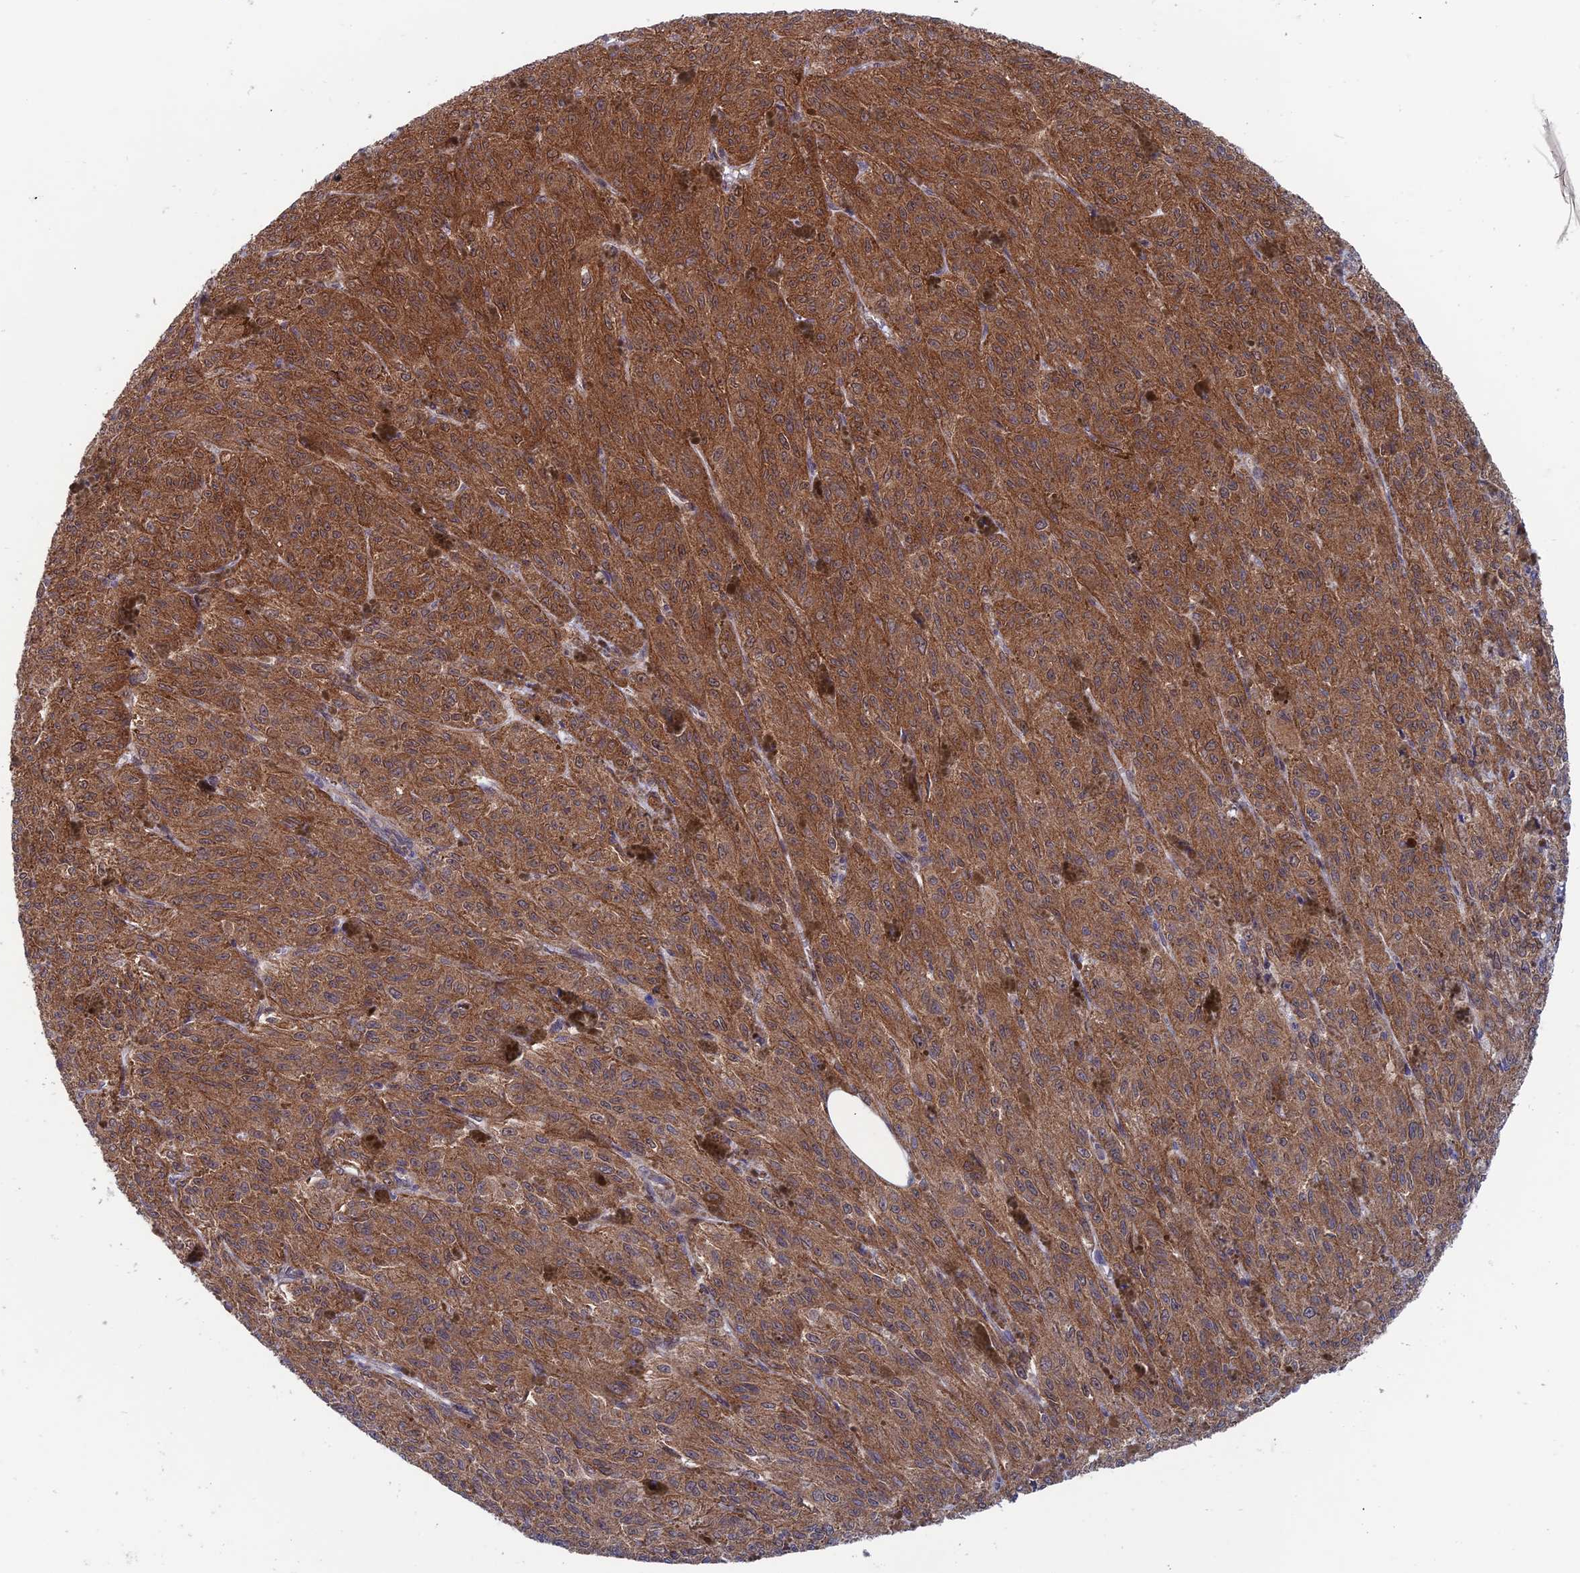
{"staining": {"intensity": "strong", "quantity": ">75%", "location": "cytoplasmic/membranous"}, "tissue": "melanoma", "cell_type": "Tumor cells", "image_type": "cancer", "snomed": [{"axis": "morphology", "description": "Malignant melanoma, NOS"}, {"axis": "topography", "description": "Skin"}], "caption": "Malignant melanoma stained with a protein marker demonstrates strong staining in tumor cells.", "gene": "IGBP1", "patient": {"sex": "female", "age": 52}}